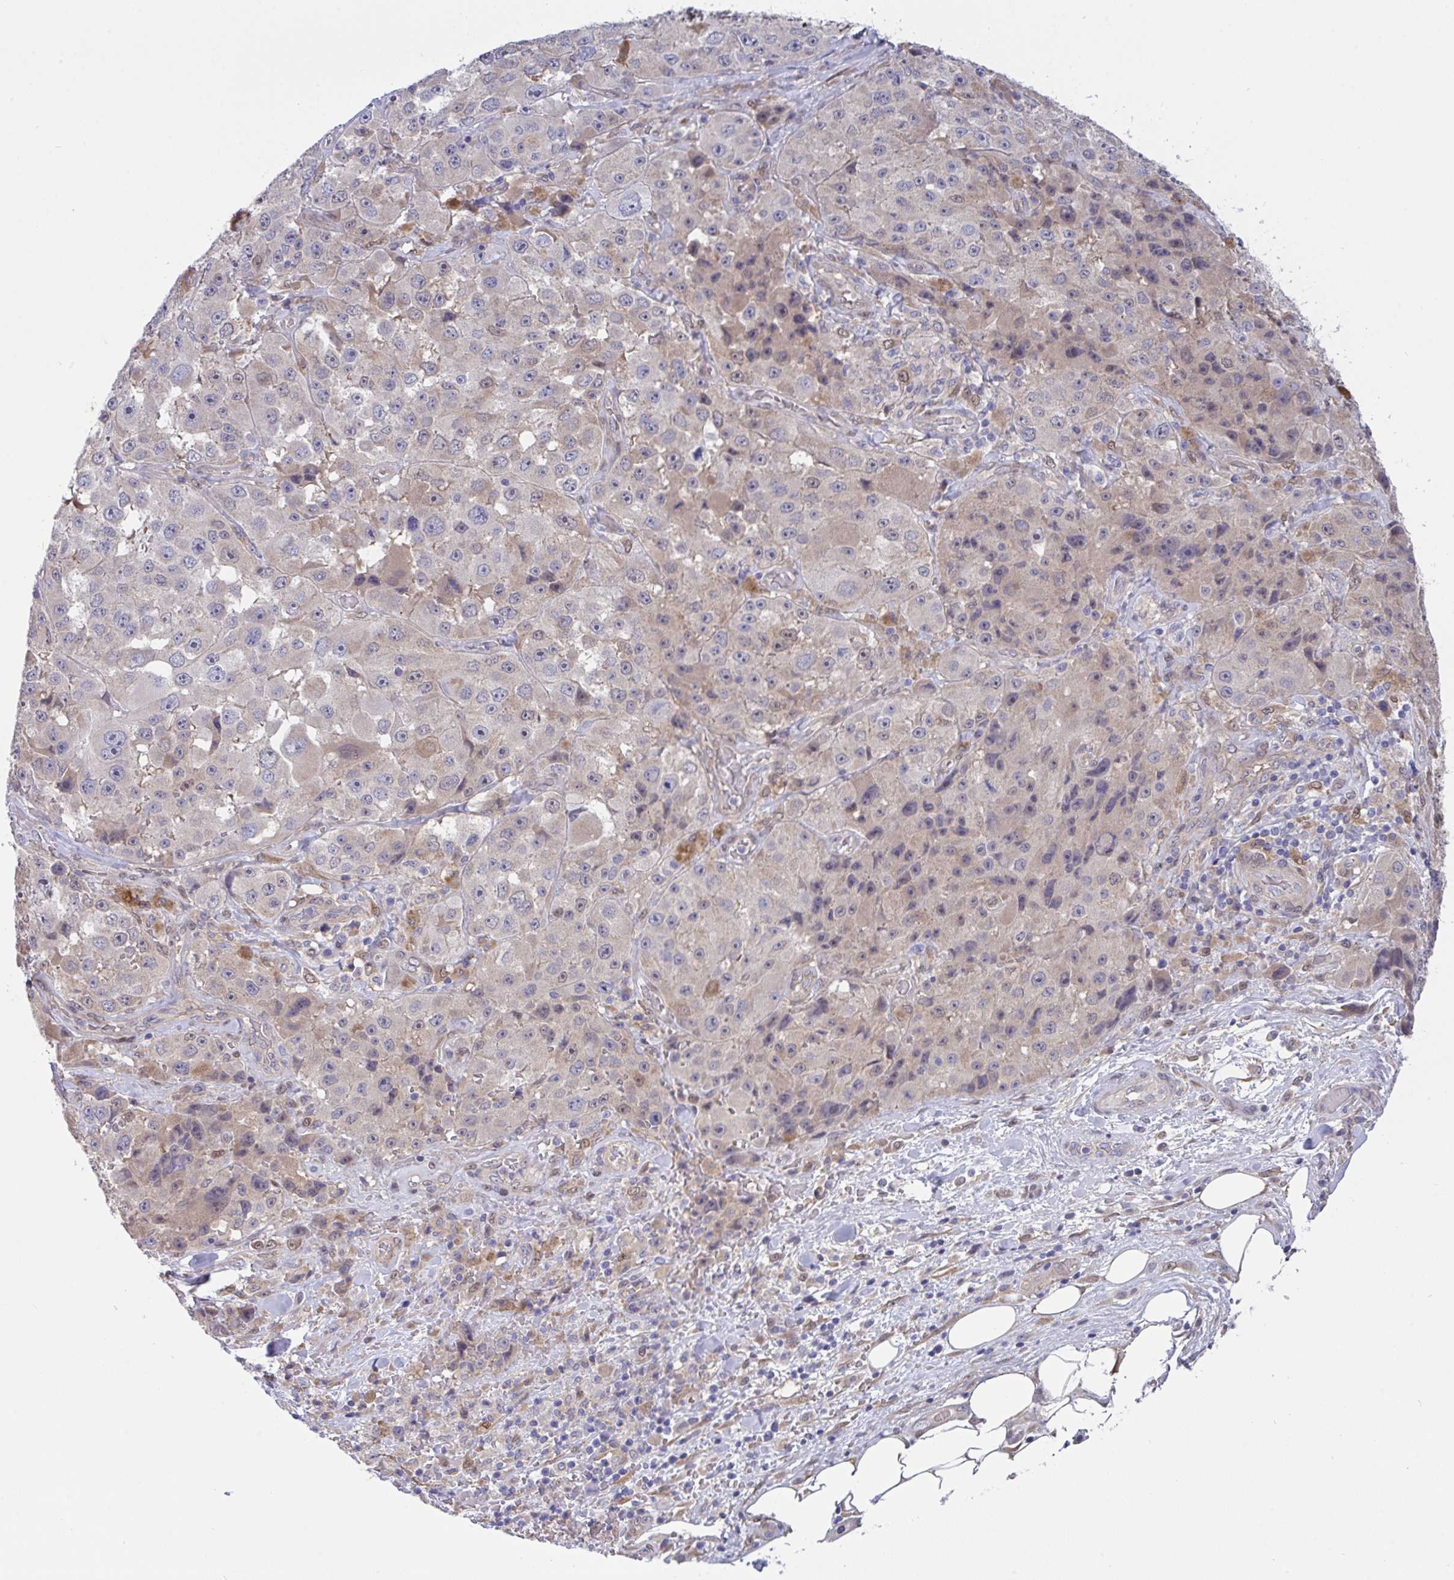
{"staining": {"intensity": "negative", "quantity": "none", "location": "none"}, "tissue": "melanoma", "cell_type": "Tumor cells", "image_type": "cancer", "snomed": [{"axis": "morphology", "description": "Malignant melanoma, Metastatic site"}, {"axis": "topography", "description": "Lymph node"}], "caption": "Immunohistochemistry (IHC) photomicrograph of neoplastic tissue: melanoma stained with DAB (3,3'-diaminobenzidine) demonstrates no significant protein staining in tumor cells.", "gene": "L3HYPDH", "patient": {"sex": "male", "age": 62}}